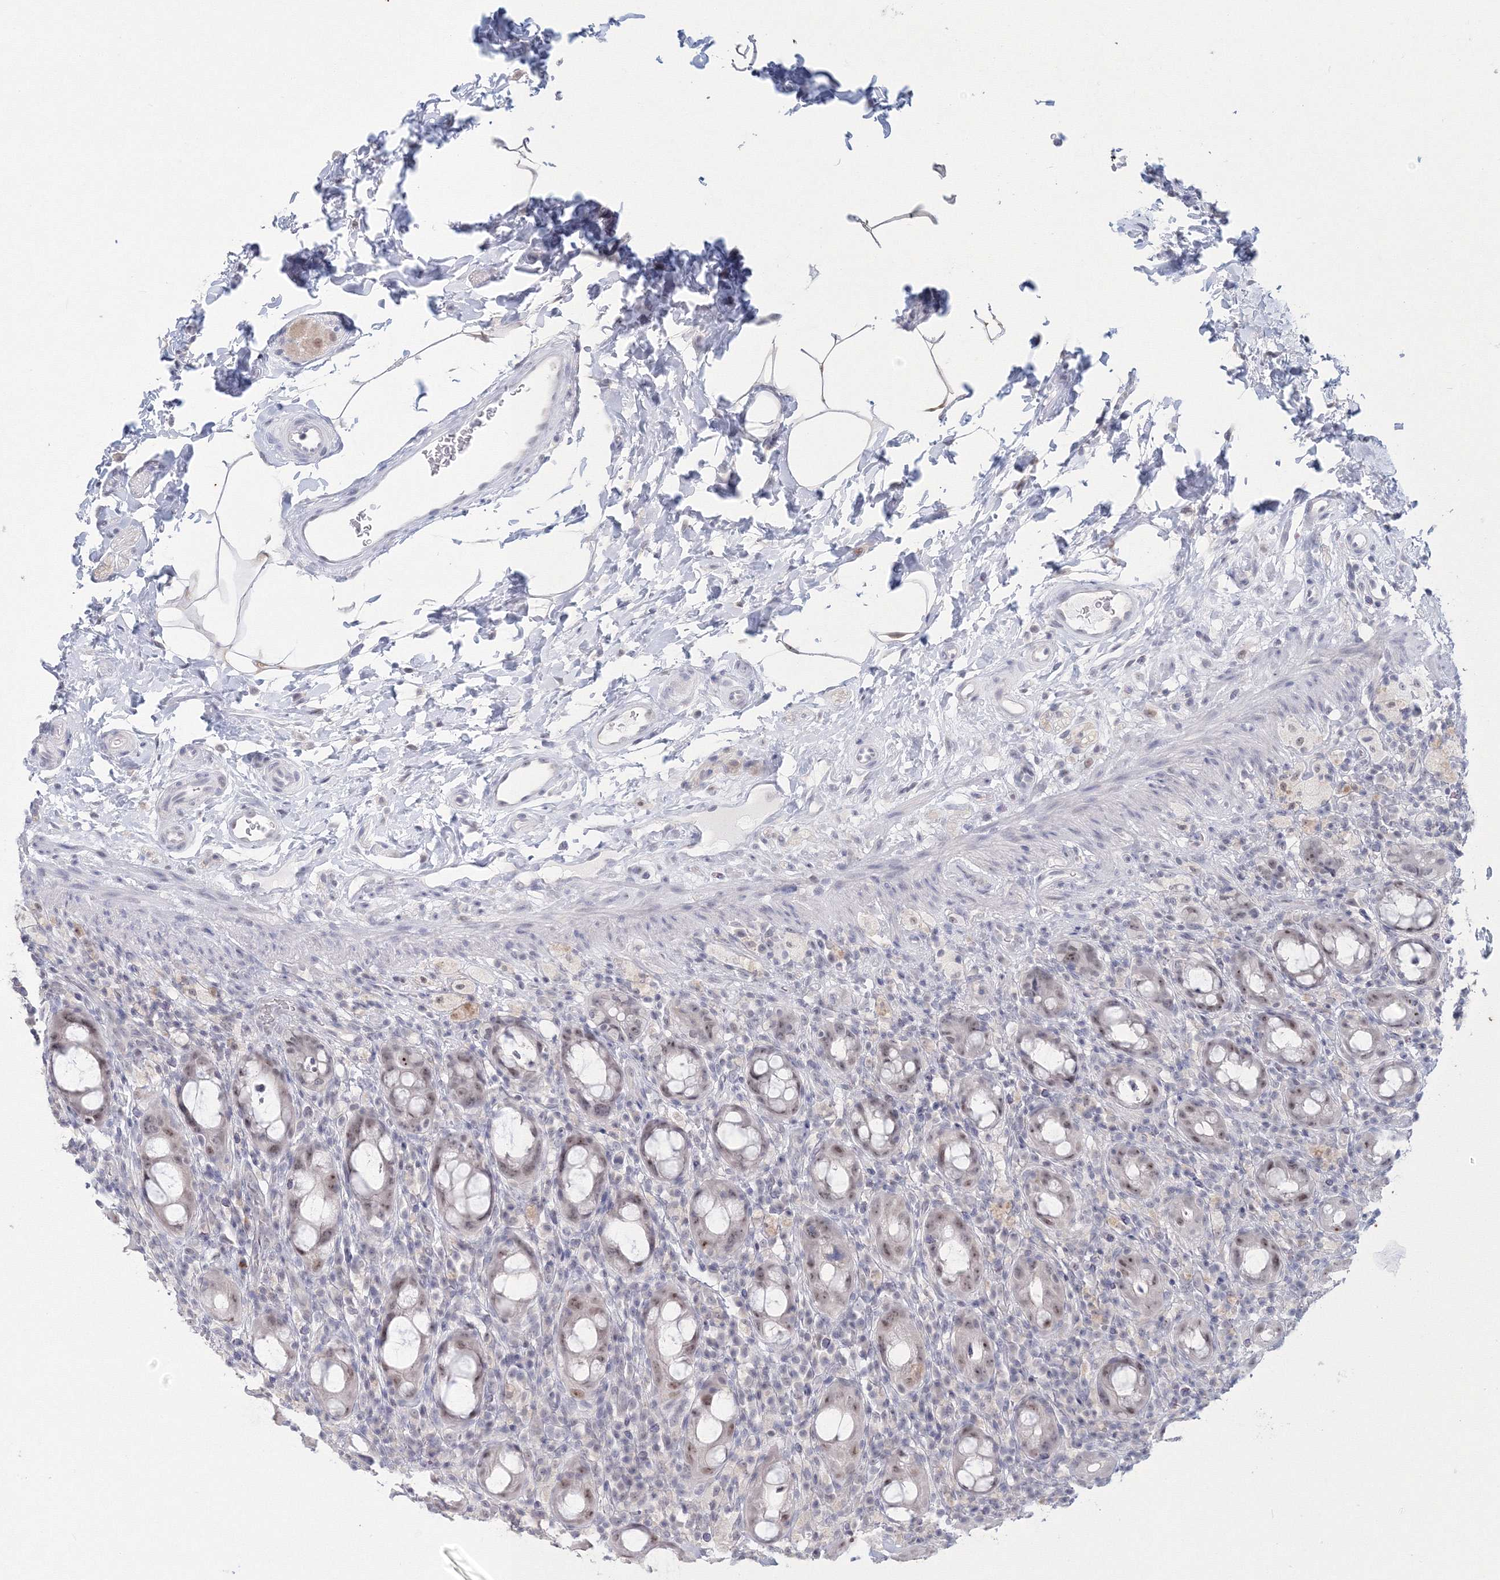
{"staining": {"intensity": "weak", "quantity": "<25%", "location": "nuclear"}, "tissue": "rectum", "cell_type": "Glandular cells", "image_type": "normal", "snomed": [{"axis": "morphology", "description": "Normal tissue, NOS"}, {"axis": "topography", "description": "Rectum"}], "caption": "Unremarkable rectum was stained to show a protein in brown. There is no significant positivity in glandular cells. (DAB (3,3'-diaminobenzidine) IHC with hematoxylin counter stain).", "gene": "VSIG1", "patient": {"sex": "male", "age": 44}}